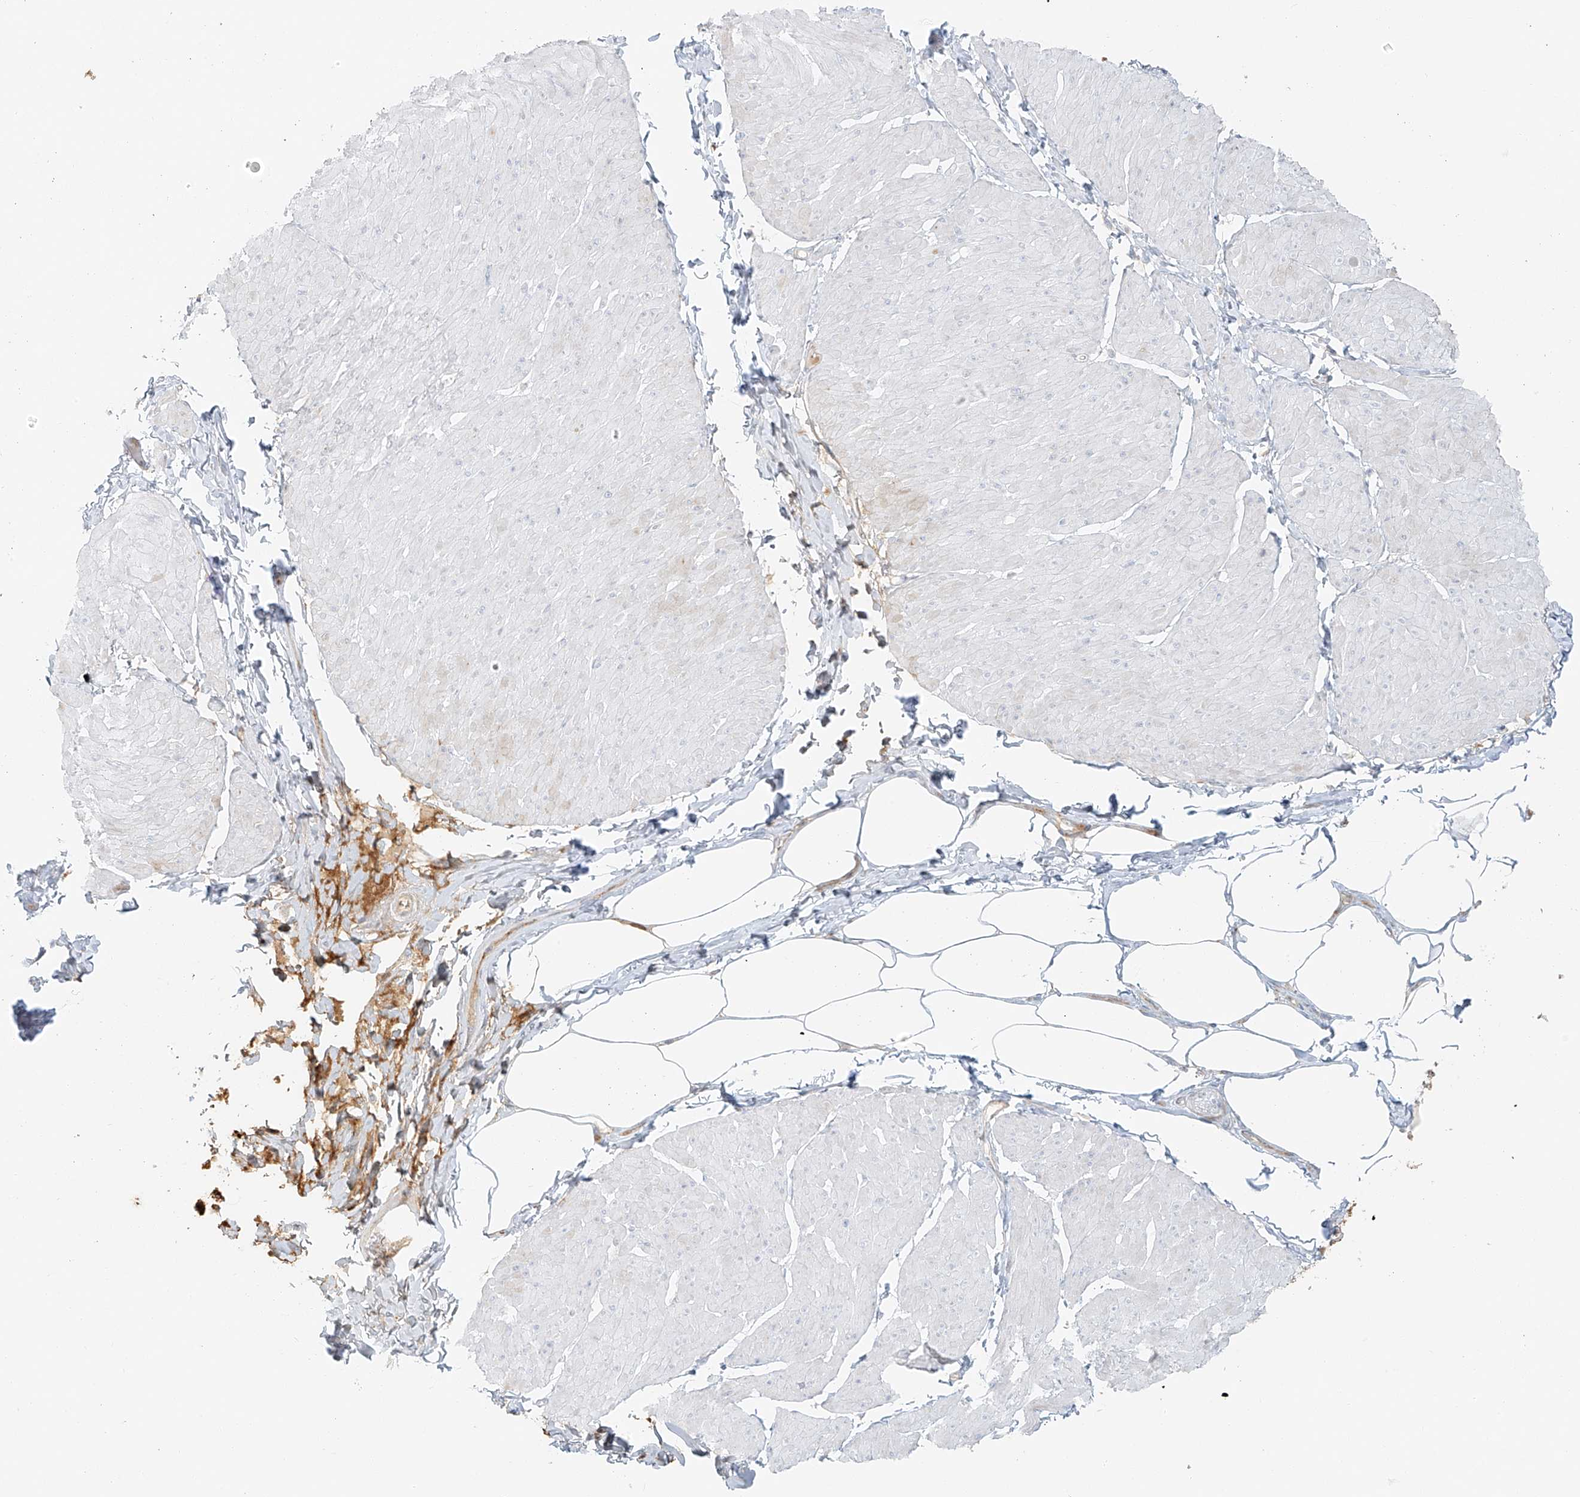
{"staining": {"intensity": "moderate", "quantity": "25%-75%", "location": "cytoplasmic/membranous"}, "tissue": "smooth muscle", "cell_type": "Smooth muscle cells", "image_type": "normal", "snomed": [{"axis": "morphology", "description": "Urothelial carcinoma, High grade"}, {"axis": "topography", "description": "Urinary bladder"}], "caption": "IHC photomicrograph of unremarkable human smooth muscle stained for a protein (brown), which reveals medium levels of moderate cytoplasmic/membranous positivity in about 25%-75% of smooth muscle cells.", "gene": "MIPEP", "patient": {"sex": "male", "age": 46}}